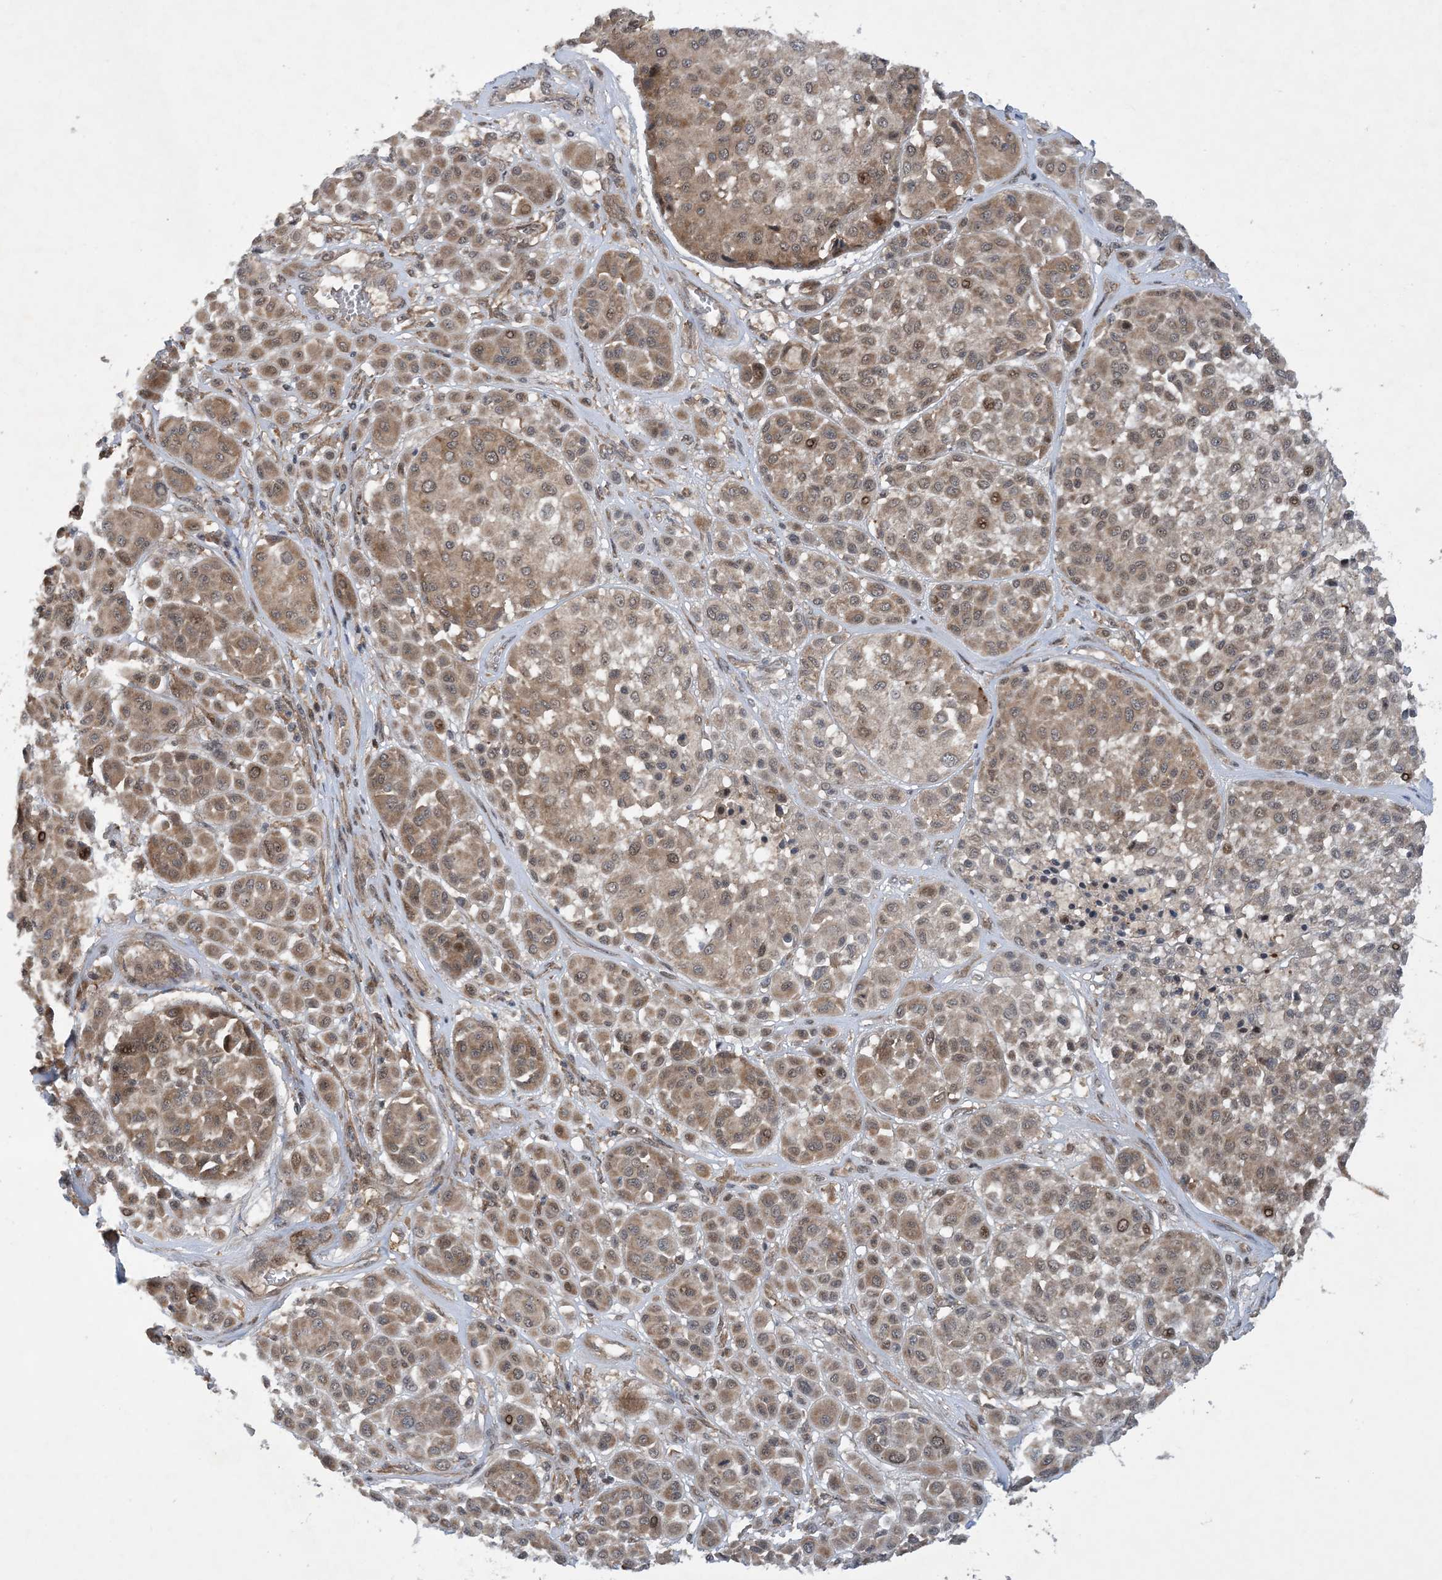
{"staining": {"intensity": "weak", "quantity": ">75%", "location": "cytoplasmic/membranous,nuclear"}, "tissue": "melanoma", "cell_type": "Tumor cells", "image_type": "cancer", "snomed": [{"axis": "morphology", "description": "Malignant melanoma, Metastatic site"}, {"axis": "topography", "description": "Soft tissue"}], "caption": "Immunohistochemistry (IHC) (DAB) staining of melanoma reveals weak cytoplasmic/membranous and nuclear protein staining in about >75% of tumor cells.", "gene": "HEMK1", "patient": {"sex": "male", "age": 41}}